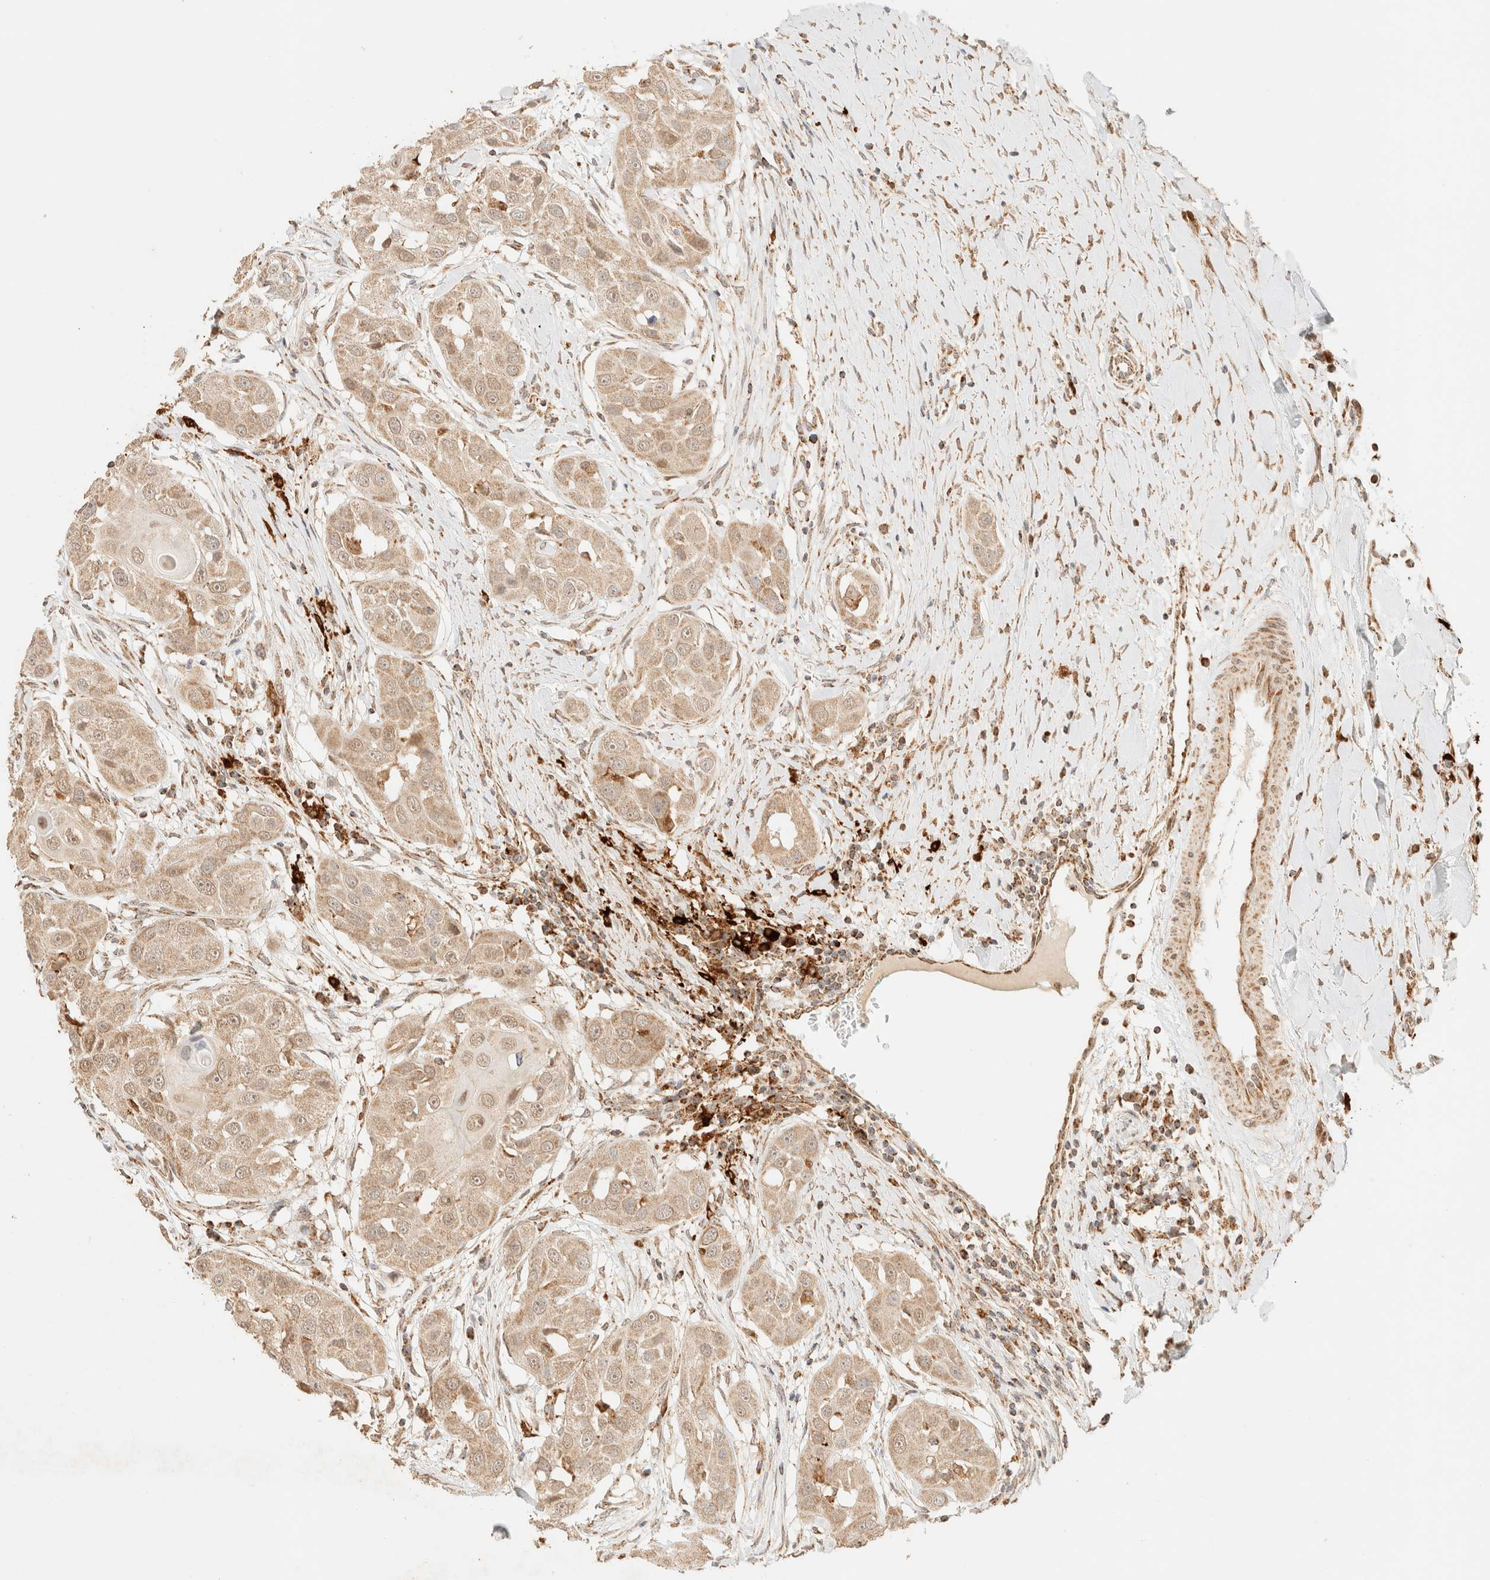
{"staining": {"intensity": "weak", "quantity": ">75%", "location": "cytoplasmic/membranous"}, "tissue": "head and neck cancer", "cell_type": "Tumor cells", "image_type": "cancer", "snomed": [{"axis": "morphology", "description": "Normal tissue, NOS"}, {"axis": "morphology", "description": "Squamous cell carcinoma, NOS"}, {"axis": "topography", "description": "Skeletal muscle"}, {"axis": "topography", "description": "Head-Neck"}], "caption": "A micrograph of squamous cell carcinoma (head and neck) stained for a protein demonstrates weak cytoplasmic/membranous brown staining in tumor cells. (IHC, brightfield microscopy, high magnification).", "gene": "TACO1", "patient": {"sex": "male", "age": 51}}